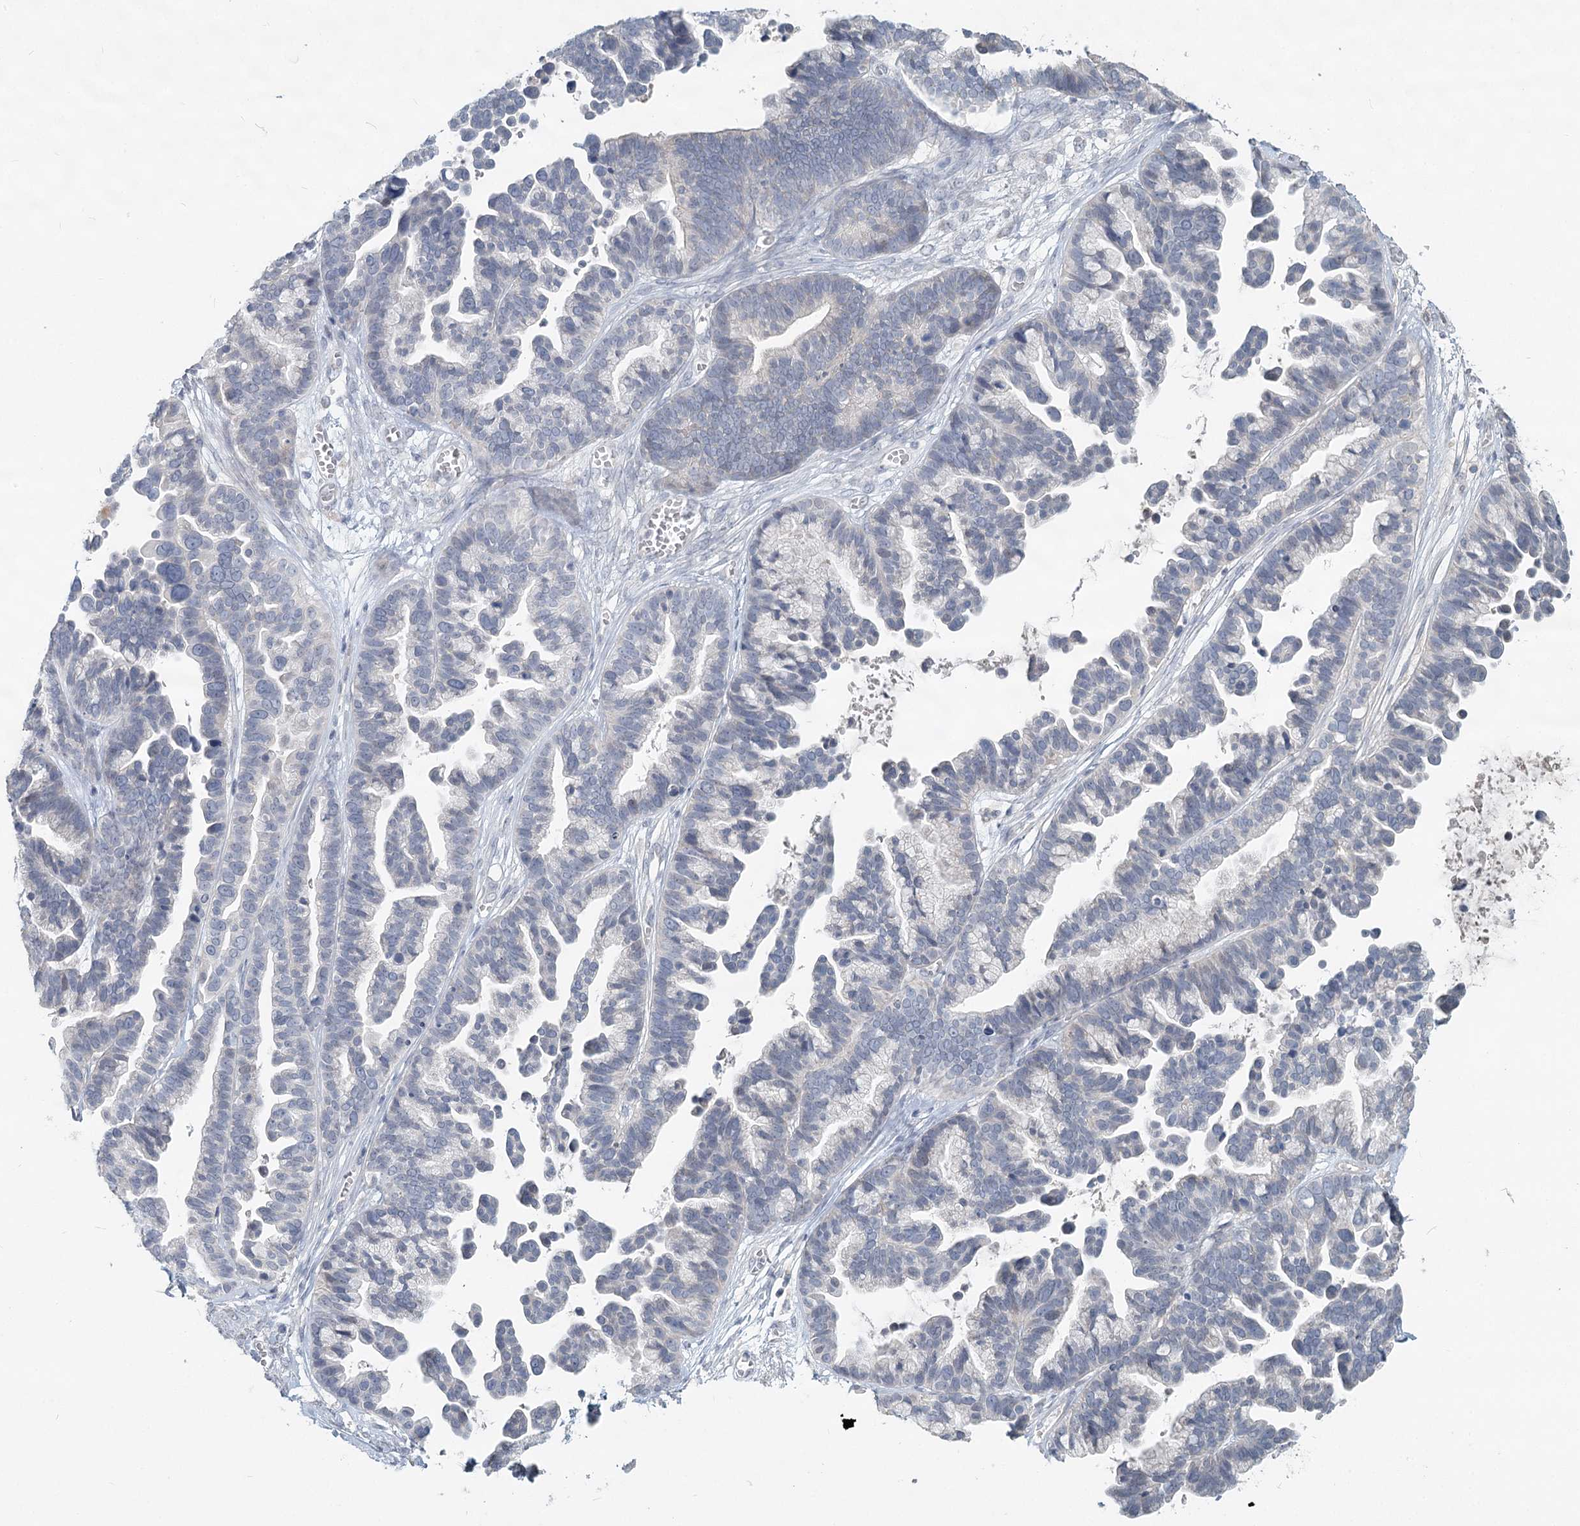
{"staining": {"intensity": "strong", "quantity": "<25%", "location": "cytoplasmic/membranous"}, "tissue": "ovarian cancer", "cell_type": "Tumor cells", "image_type": "cancer", "snomed": [{"axis": "morphology", "description": "Cystadenocarcinoma, serous, NOS"}, {"axis": "topography", "description": "Ovary"}], "caption": "The histopathology image demonstrates immunohistochemical staining of ovarian serous cystadenocarcinoma. There is strong cytoplasmic/membranous staining is appreciated in about <25% of tumor cells.", "gene": "SLC9A3", "patient": {"sex": "female", "age": 56}}